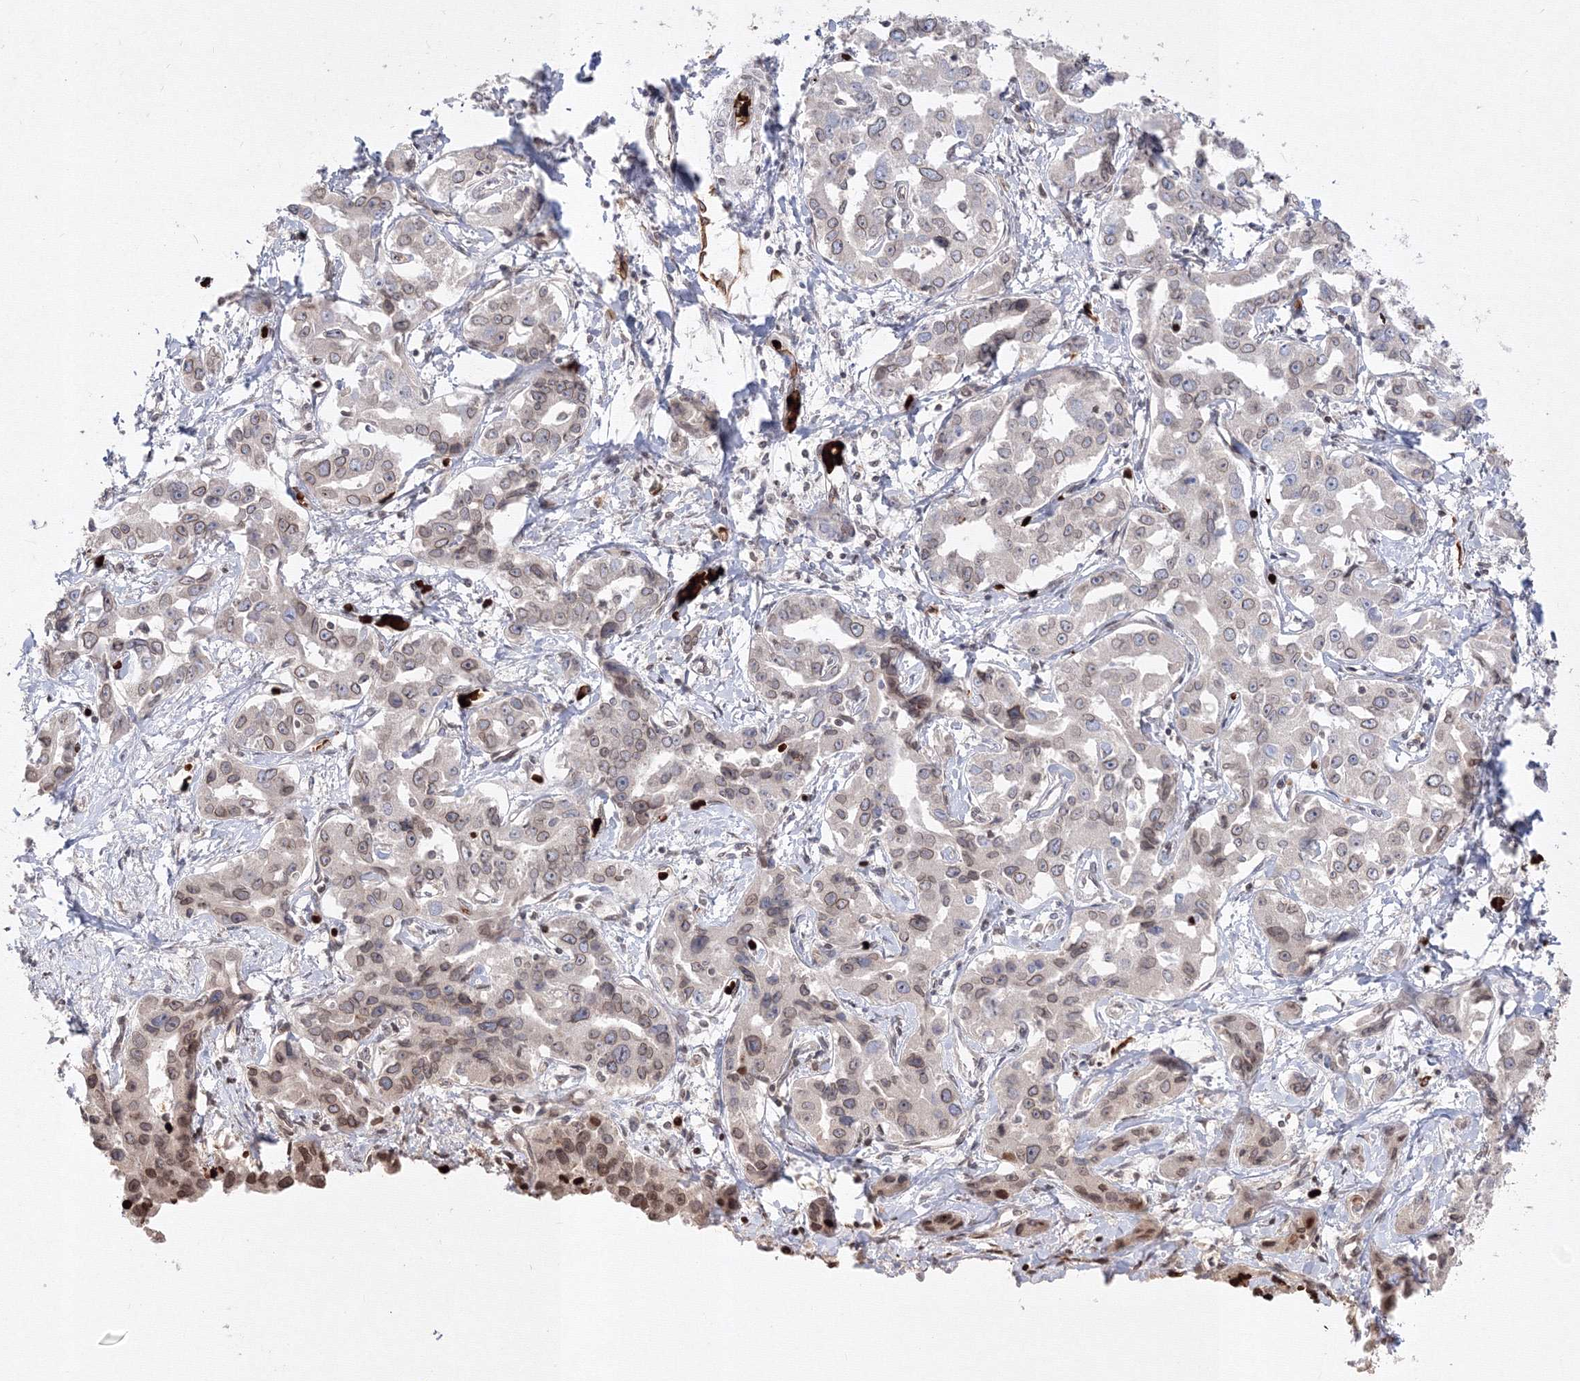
{"staining": {"intensity": "negative", "quantity": "none", "location": "none"}, "tissue": "liver cancer", "cell_type": "Tumor cells", "image_type": "cancer", "snomed": [{"axis": "morphology", "description": "Cholangiocarcinoma"}, {"axis": "topography", "description": "Liver"}], "caption": "The micrograph demonstrates no staining of tumor cells in liver cholangiocarcinoma. (Stains: DAB immunohistochemistry with hematoxylin counter stain, Microscopy: brightfield microscopy at high magnification).", "gene": "DNAJB2", "patient": {"sex": "male", "age": 59}}